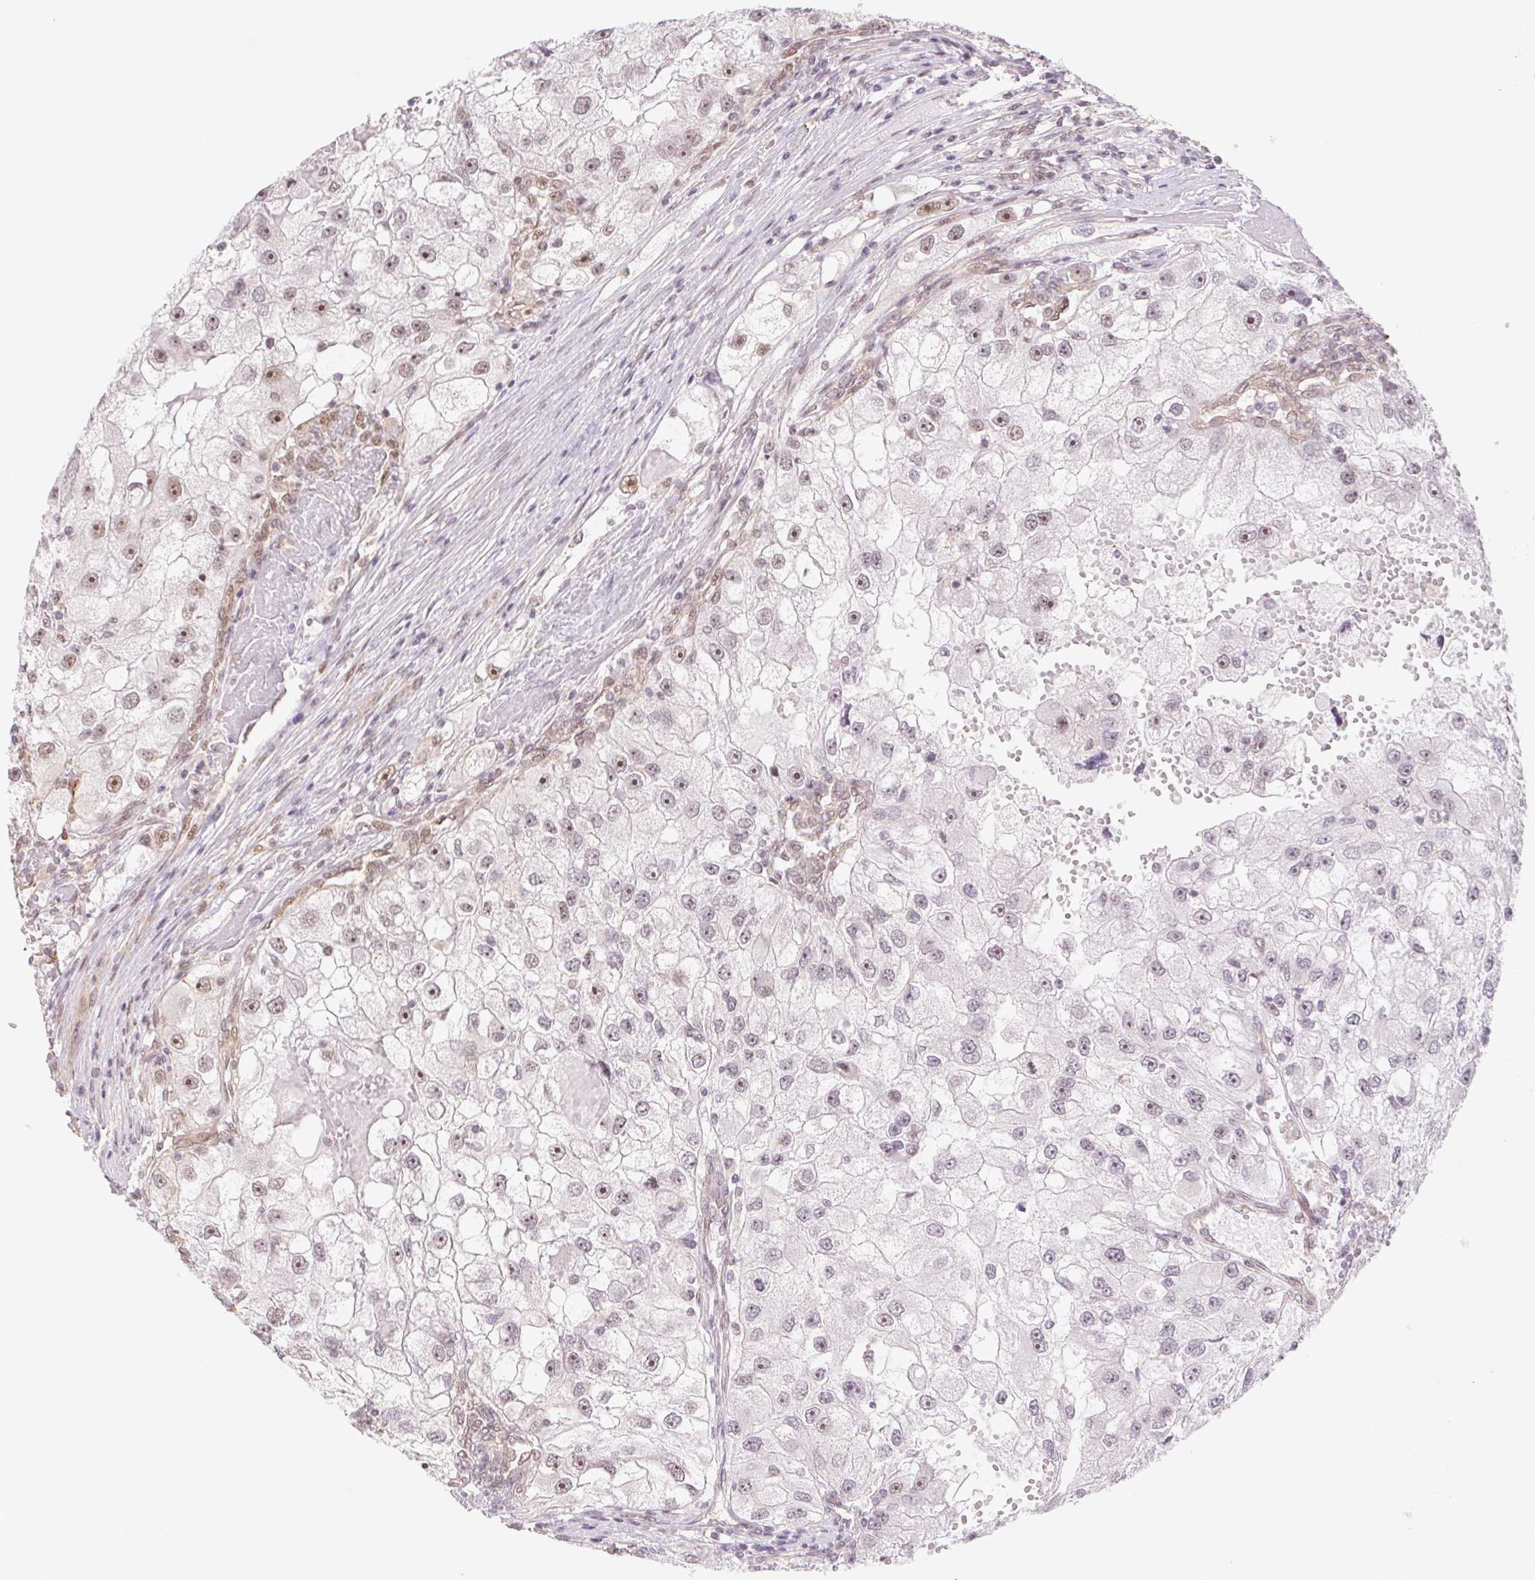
{"staining": {"intensity": "moderate", "quantity": "<25%", "location": "nuclear"}, "tissue": "renal cancer", "cell_type": "Tumor cells", "image_type": "cancer", "snomed": [{"axis": "morphology", "description": "Adenocarcinoma, NOS"}, {"axis": "topography", "description": "Kidney"}], "caption": "A brown stain labels moderate nuclear staining of a protein in renal adenocarcinoma tumor cells.", "gene": "CWC25", "patient": {"sex": "male", "age": 63}}